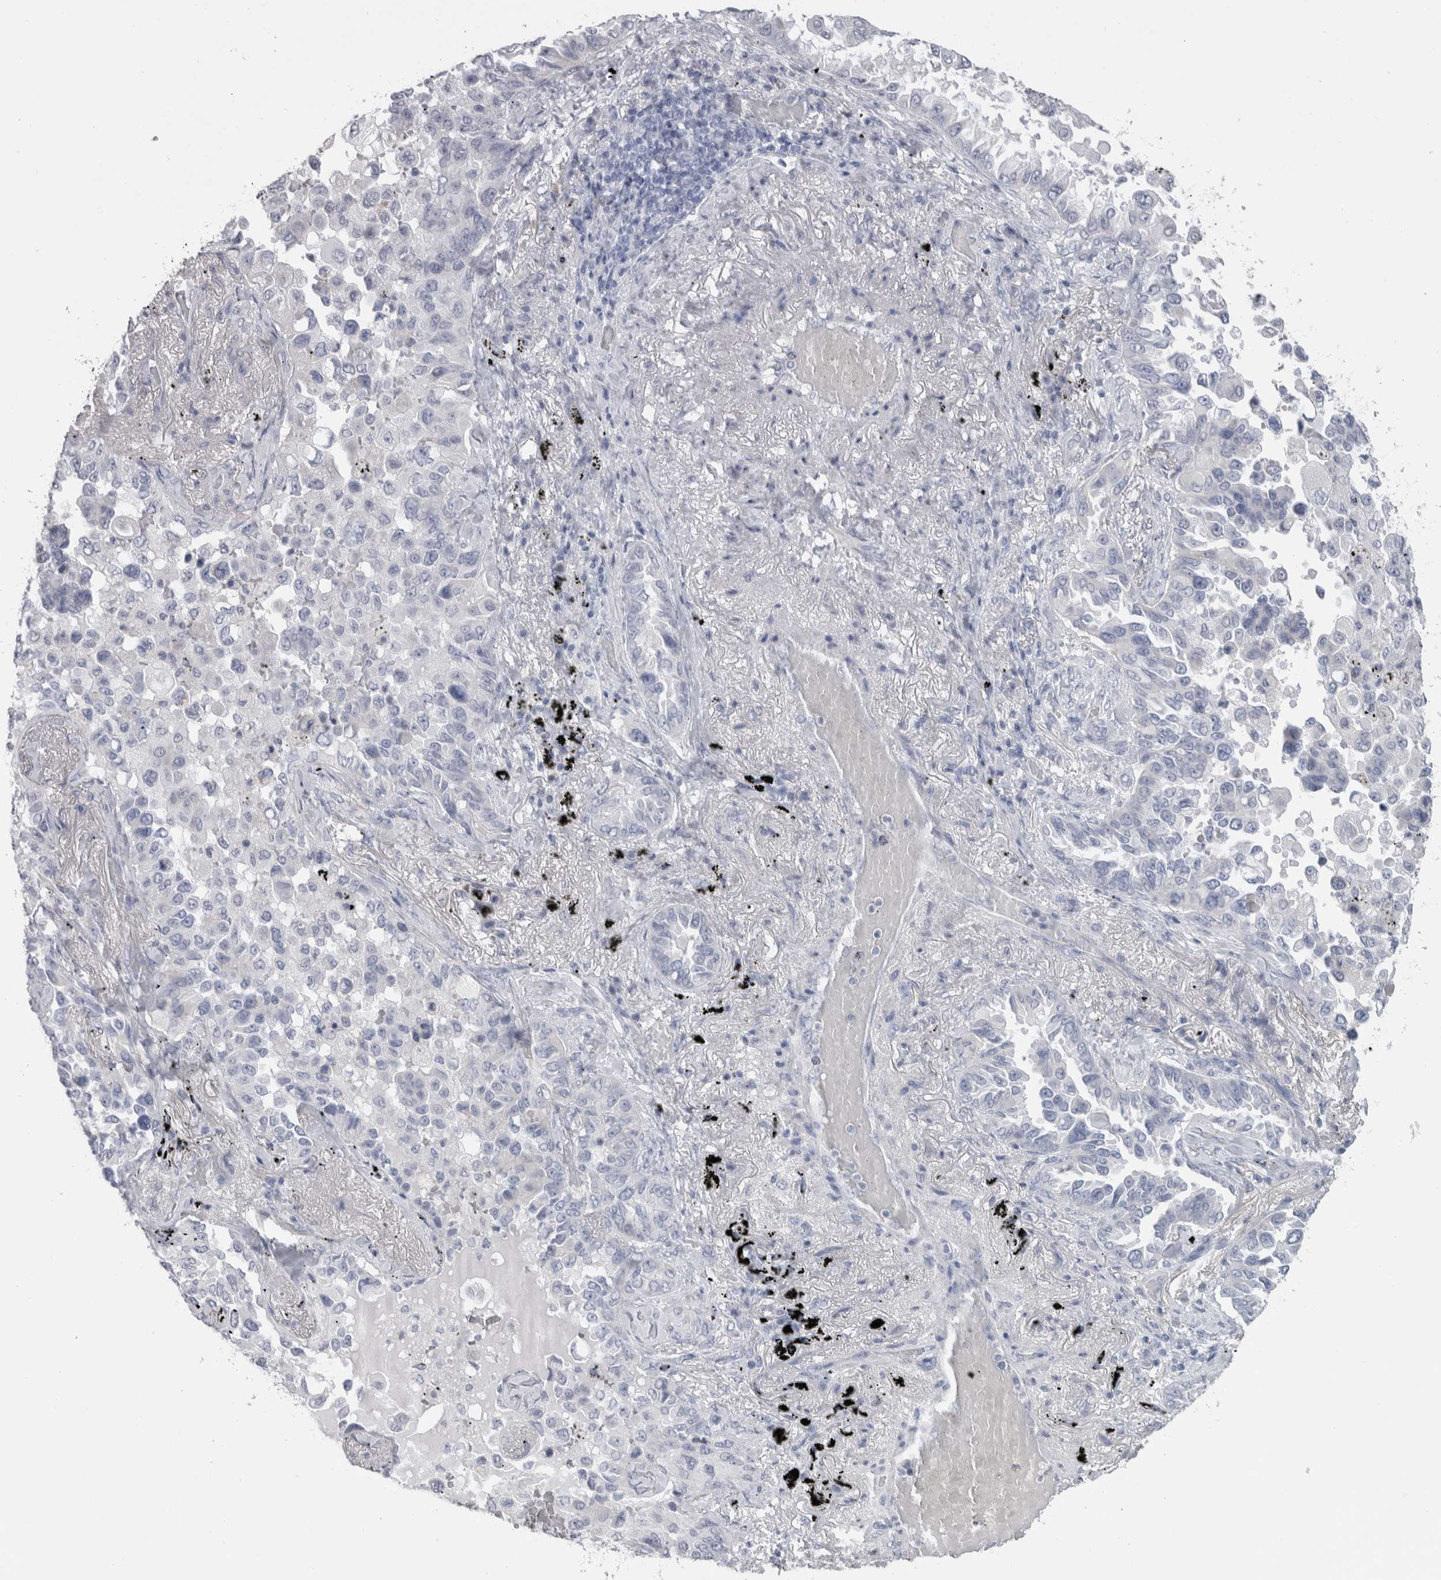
{"staining": {"intensity": "negative", "quantity": "none", "location": "none"}, "tissue": "lung cancer", "cell_type": "Tumor cells", "image_type": "cancer", "snomed": [{"axis": "morphology", "description": "Adenocarcinoma, NOS"}, {"axis": "topography", "description": "Lung"}], "caption": "Immunohistochemistry (IHC) image of neoplastic tissue: lung adenocarcinoma stained with DAB (3,3'-diaminobenzidine) shows no significant protein staining in tumor cells.", "gene": "MSMB", "patient": {"sex": "female", "age": 67}}